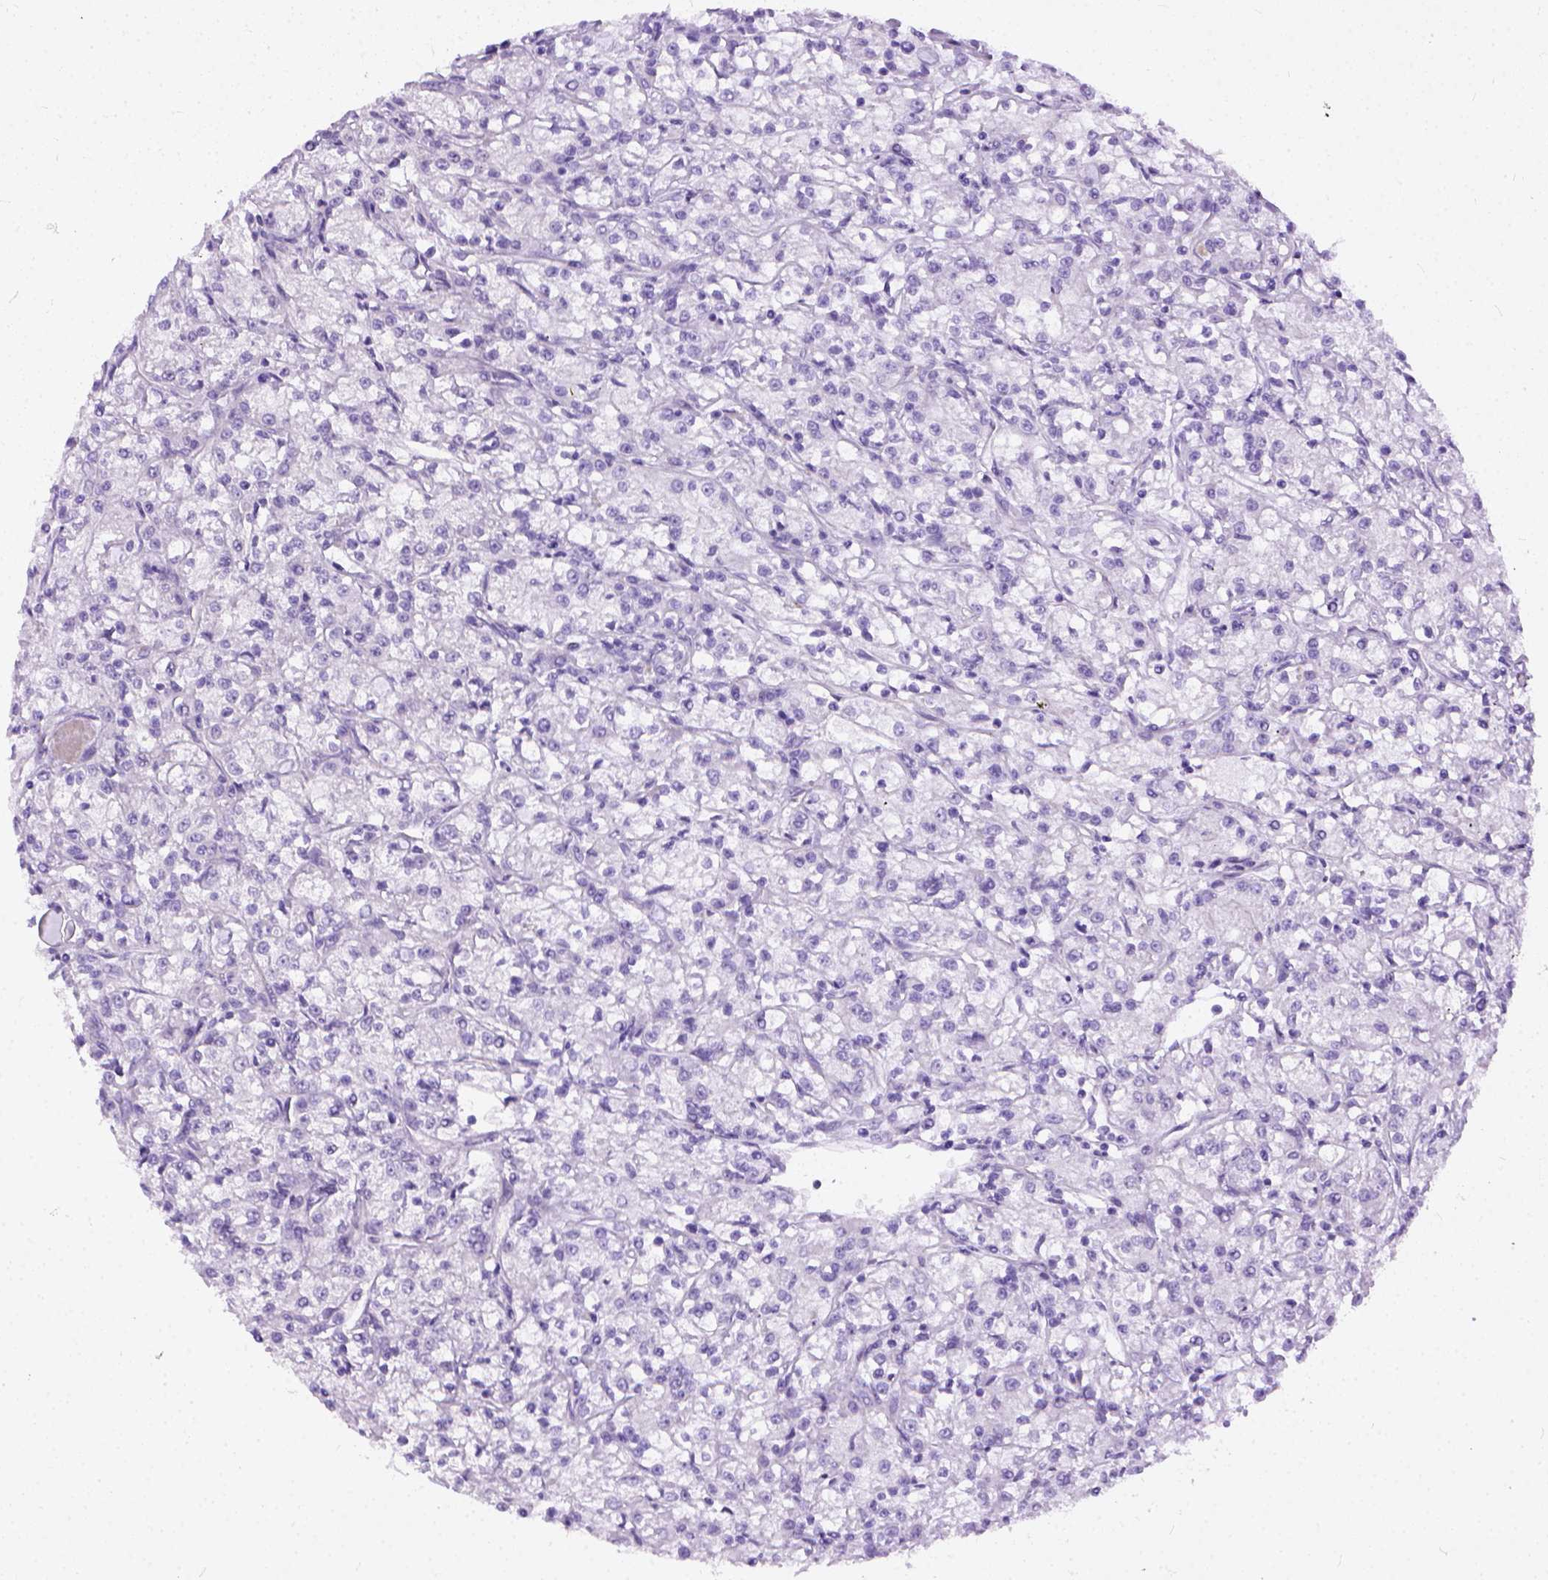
{"staining": {"intensity": "negative", "quantity": "none", "location": "none"}, "tissue": "renal cancer", "cell_type": "Tumor cells", "image_type": "cancer", "snomed": [{"axis": "morphology", "description": "Adenocarcinoma, NOS"}, {"axis": "topography", "description": "Kidney"}], "caption": "IHC of human adenocarcinoma (renal) exhibits no expression in tumor cells.", "gene": "ADGRF1", "patient": {"sex": "female", "age": 59}}